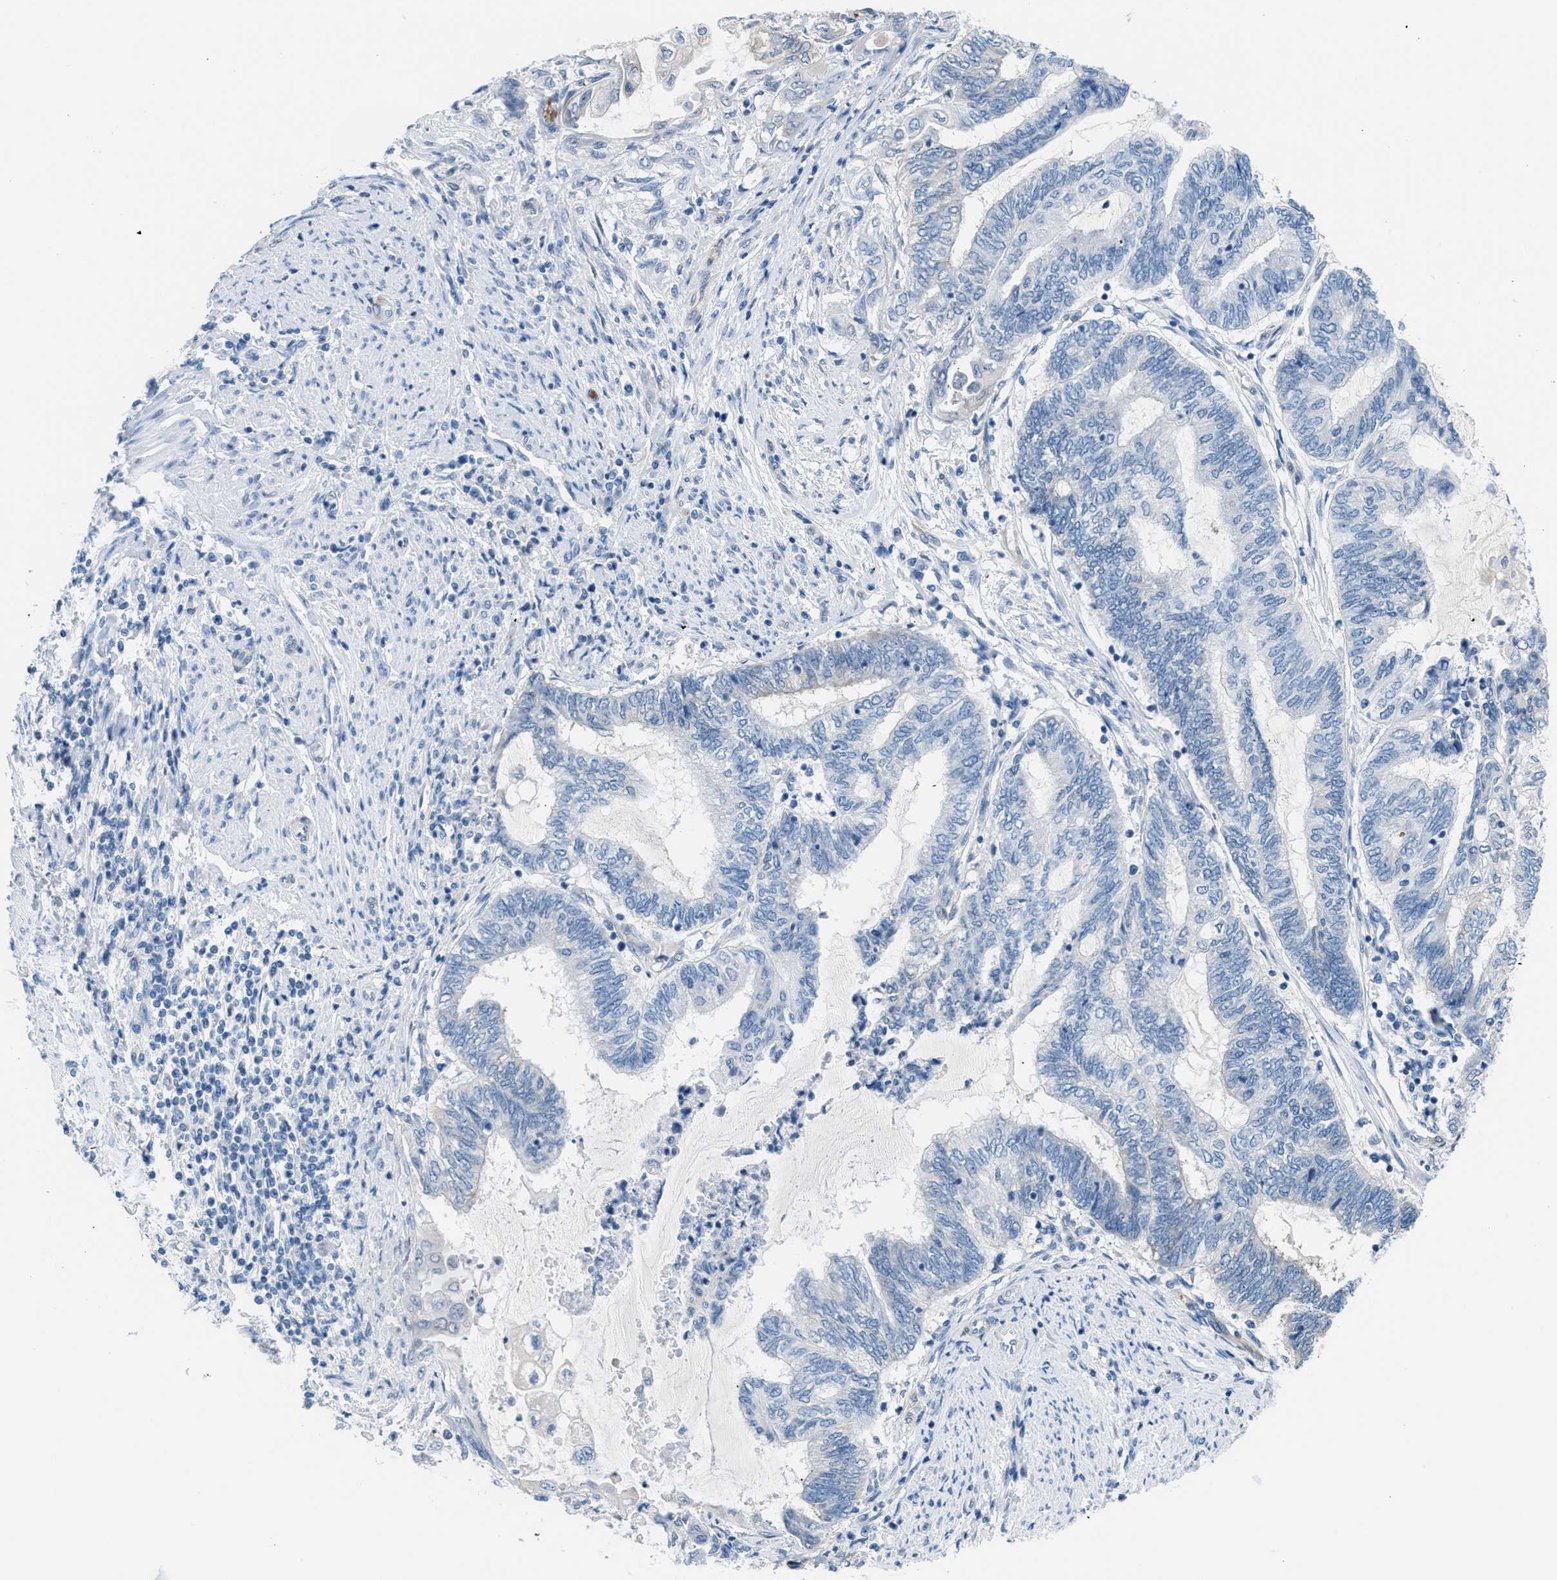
{"staining": {"intensity": "negative", "quantity": "none", "location": "none"}, "tissue": "endometrial cancer", "cell_type": "Tumor cells", "image_type": "cancer", "snomed": [{"axis": "morphology", "description": "Adenocarcinoma, NOS"}, {"axis": "topography", "description": "Uterus"}, {"axis": "topography", "description": "Endometrium"}], "caption": "IHC photomicrograph of neoplastic tissue: endometrial cancer (adenocarcinoma) stained with DAB exhibits no significant protein staining in tumor cells.", "gene": "MAPRE2", "patient": {"sex": "female", "age": 70}}